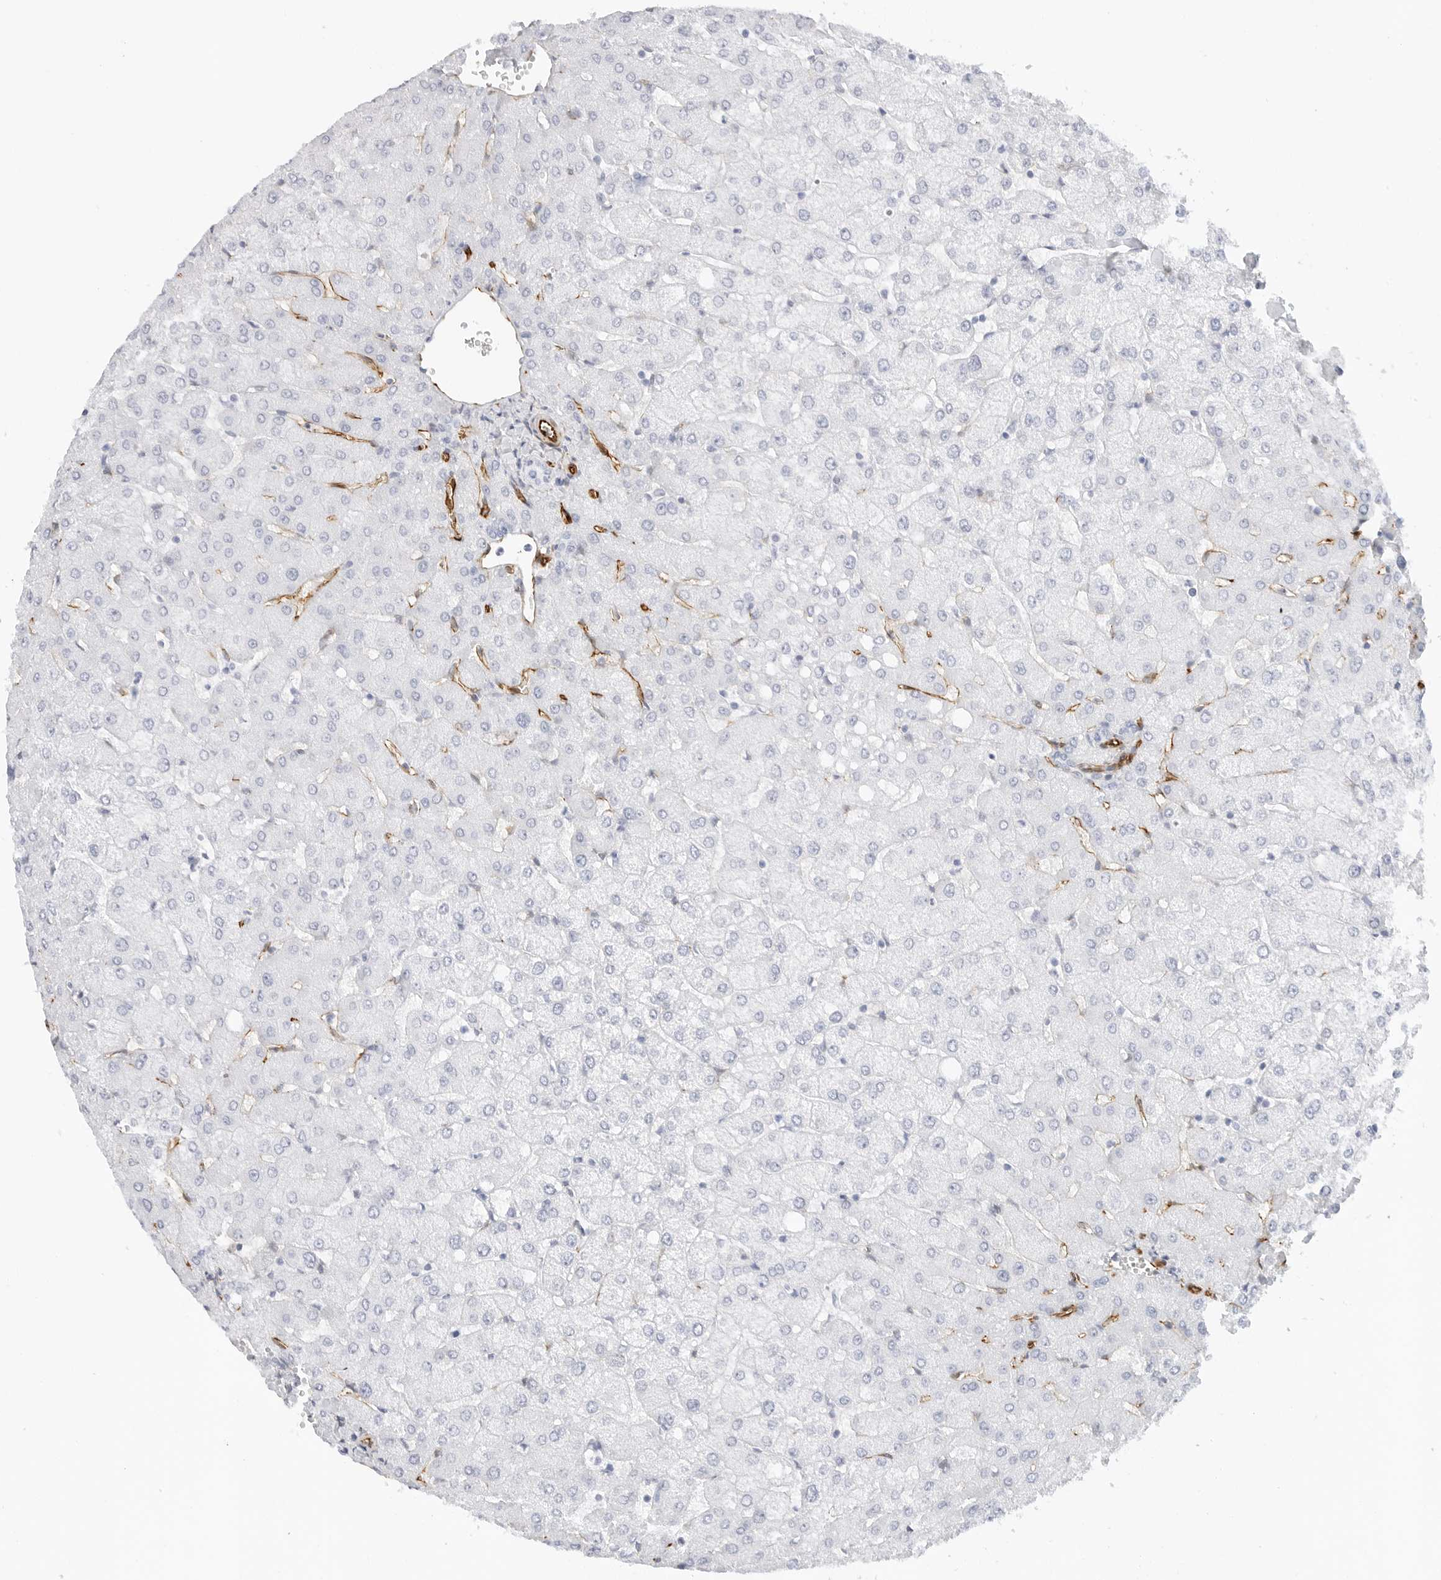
{"staining": {"intensity": "negative", "quantity": "none", "location": "none"}, "tissue": "liver", "cell_type": "Cholangiocytes", "image_type": "normal", "snomed": [{"axis": "morphology", "description": "Normal tissue, NOS"}, {"axis": "topography", "description": "Liver"}], "caption": "Immunohistochemical staining of unremarkable liver shows no significant positivity in cholangiocytes. (IHC, brightfield microscopy, high magnification).", "gene": "NES", "patient": {"sex": "female", "age": 54}}